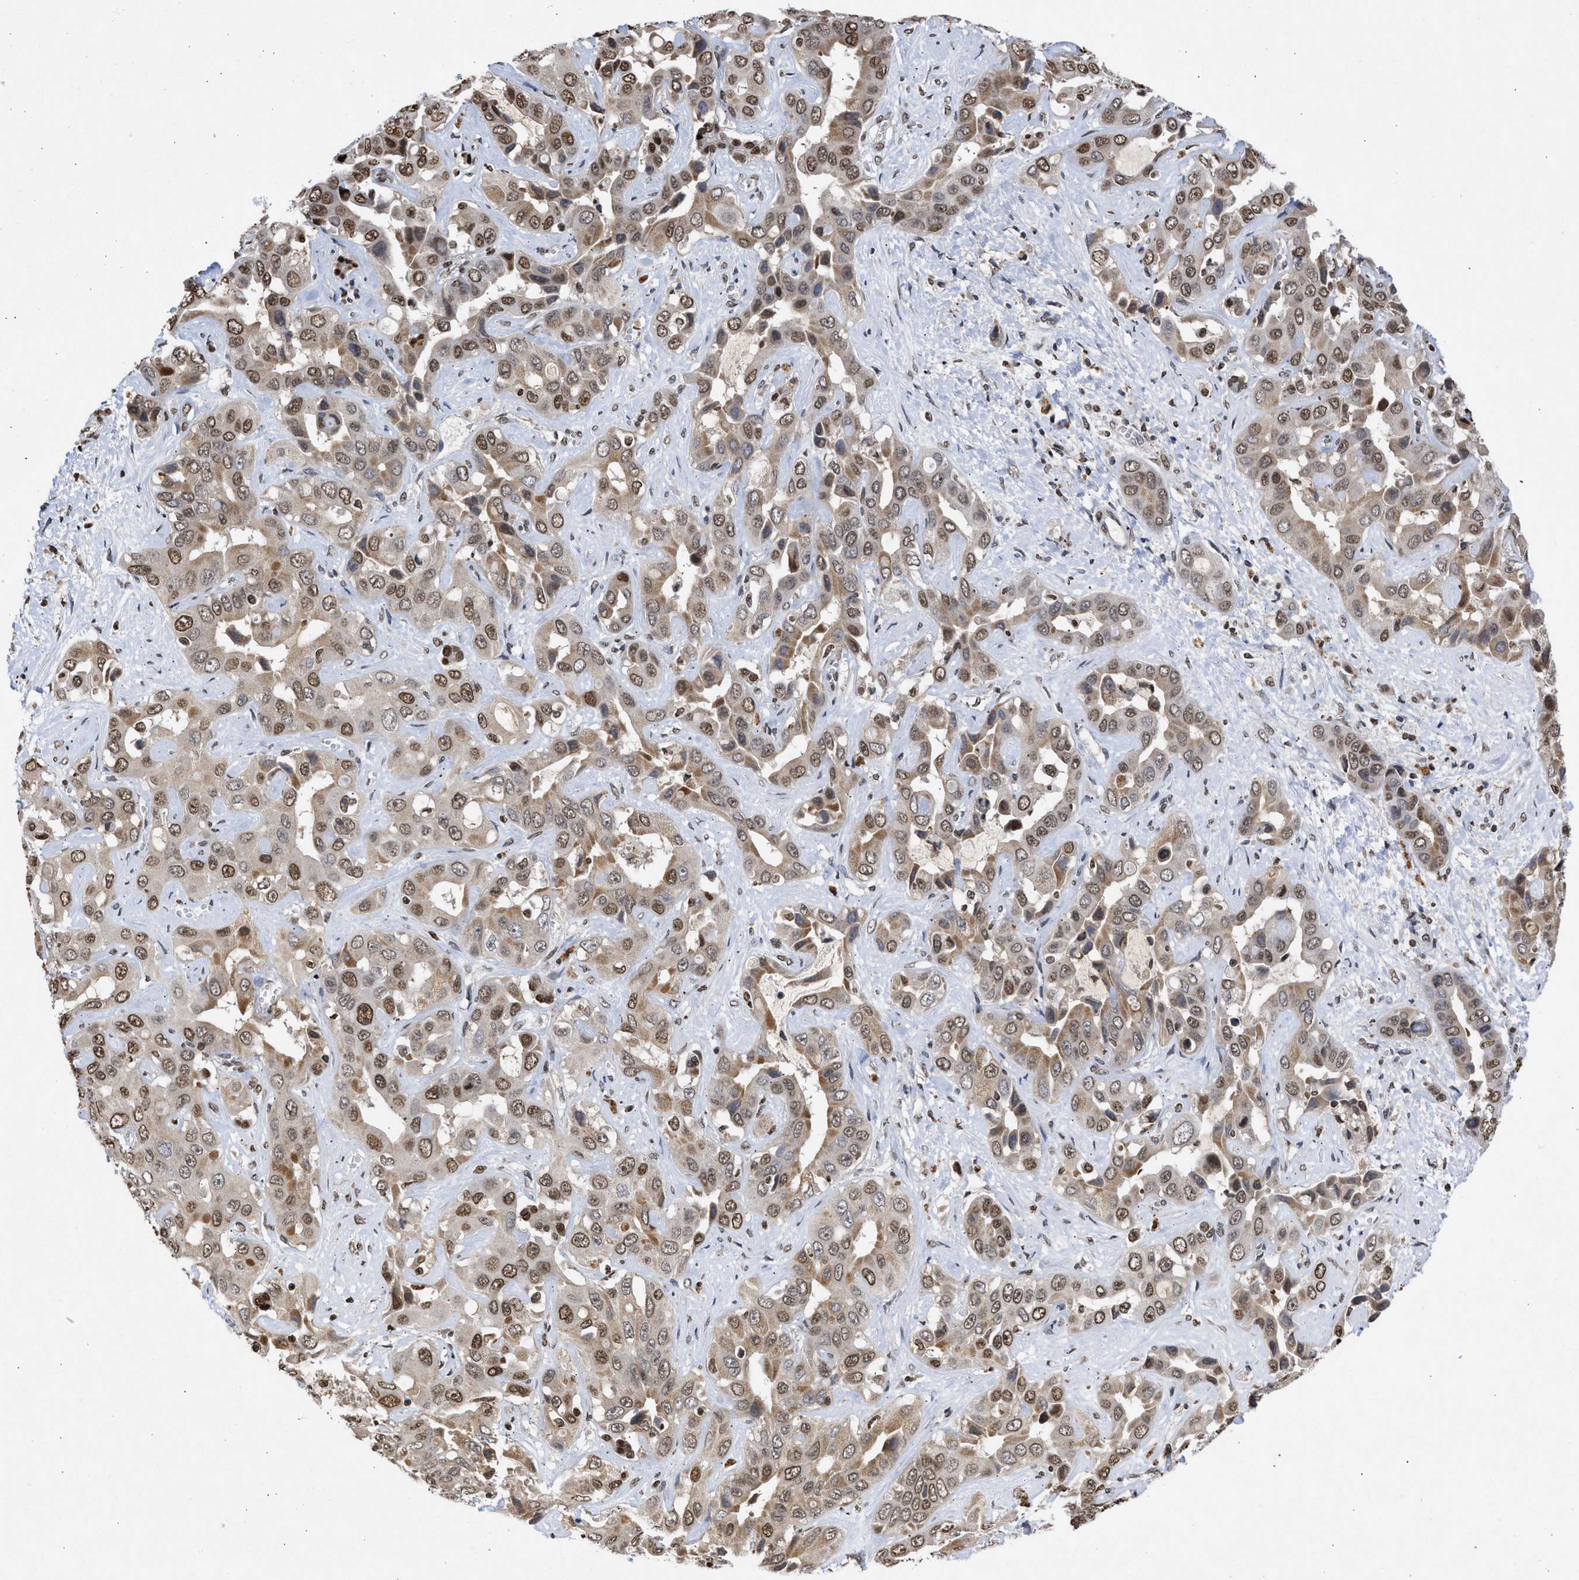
{"staining": {"intensity": "moderate", "quantity": ">75%", "location": "cytoplasmic/membranous,nuclear"}, "tissue": "liver cancer", "cell_type": "Tumor cells", "image_type": "cancer", "snomed": [{"axis": "morphology", "description": "Cholangiocarcinoma"}, {"axis": "topography", "description": "Liver"}], "caption": "Liver cholangiocarcinoma was stained to show a protein in brown. There is medium levels of moderate cytoplasmic/membranous and nuclear staining in about >75% of tumor cells.", "gene": "NUP35", "patient": {"sex": "female", "age": 52}}